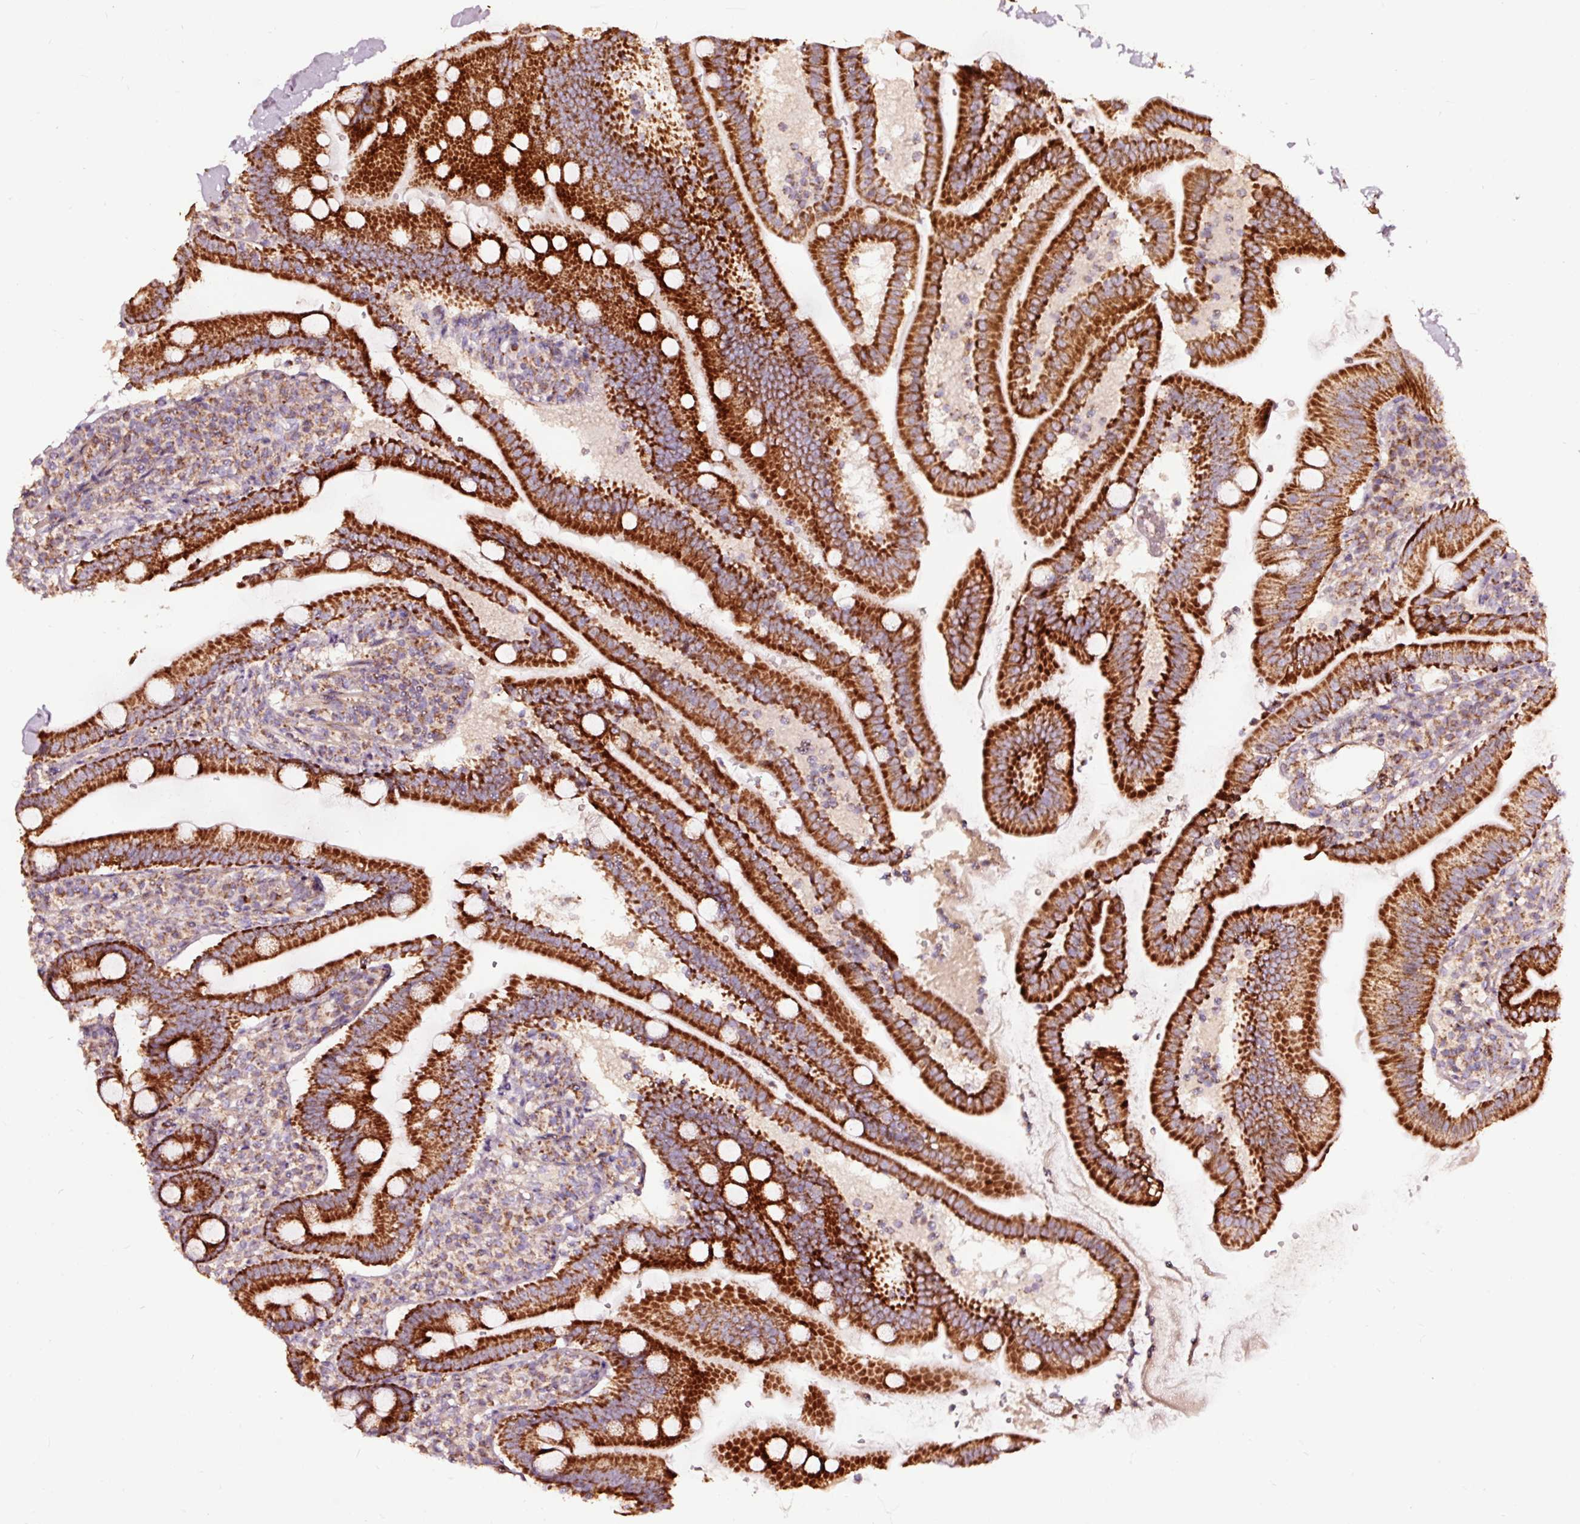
{"staining": {"intensity": "strong", "quantity": ">75%", "location": "cytoplasmic/membranous"}, "tissue": "duodenum", "cell_type": "Glandular cells", "image_type": "normal", "snomed": [{"axis": "morphology", "description": "Normal tissue, NOS"}, {"axis": "topography", "description": "Duodenum"}], "caption": "Normal duodenum shows strong cytoplasmic/membranous positivity in approximately >75% of glandular cells, visualized by immunohistochemistry.", "gene": "TPM1", "patient": {"sex": "female", "age": 67}}